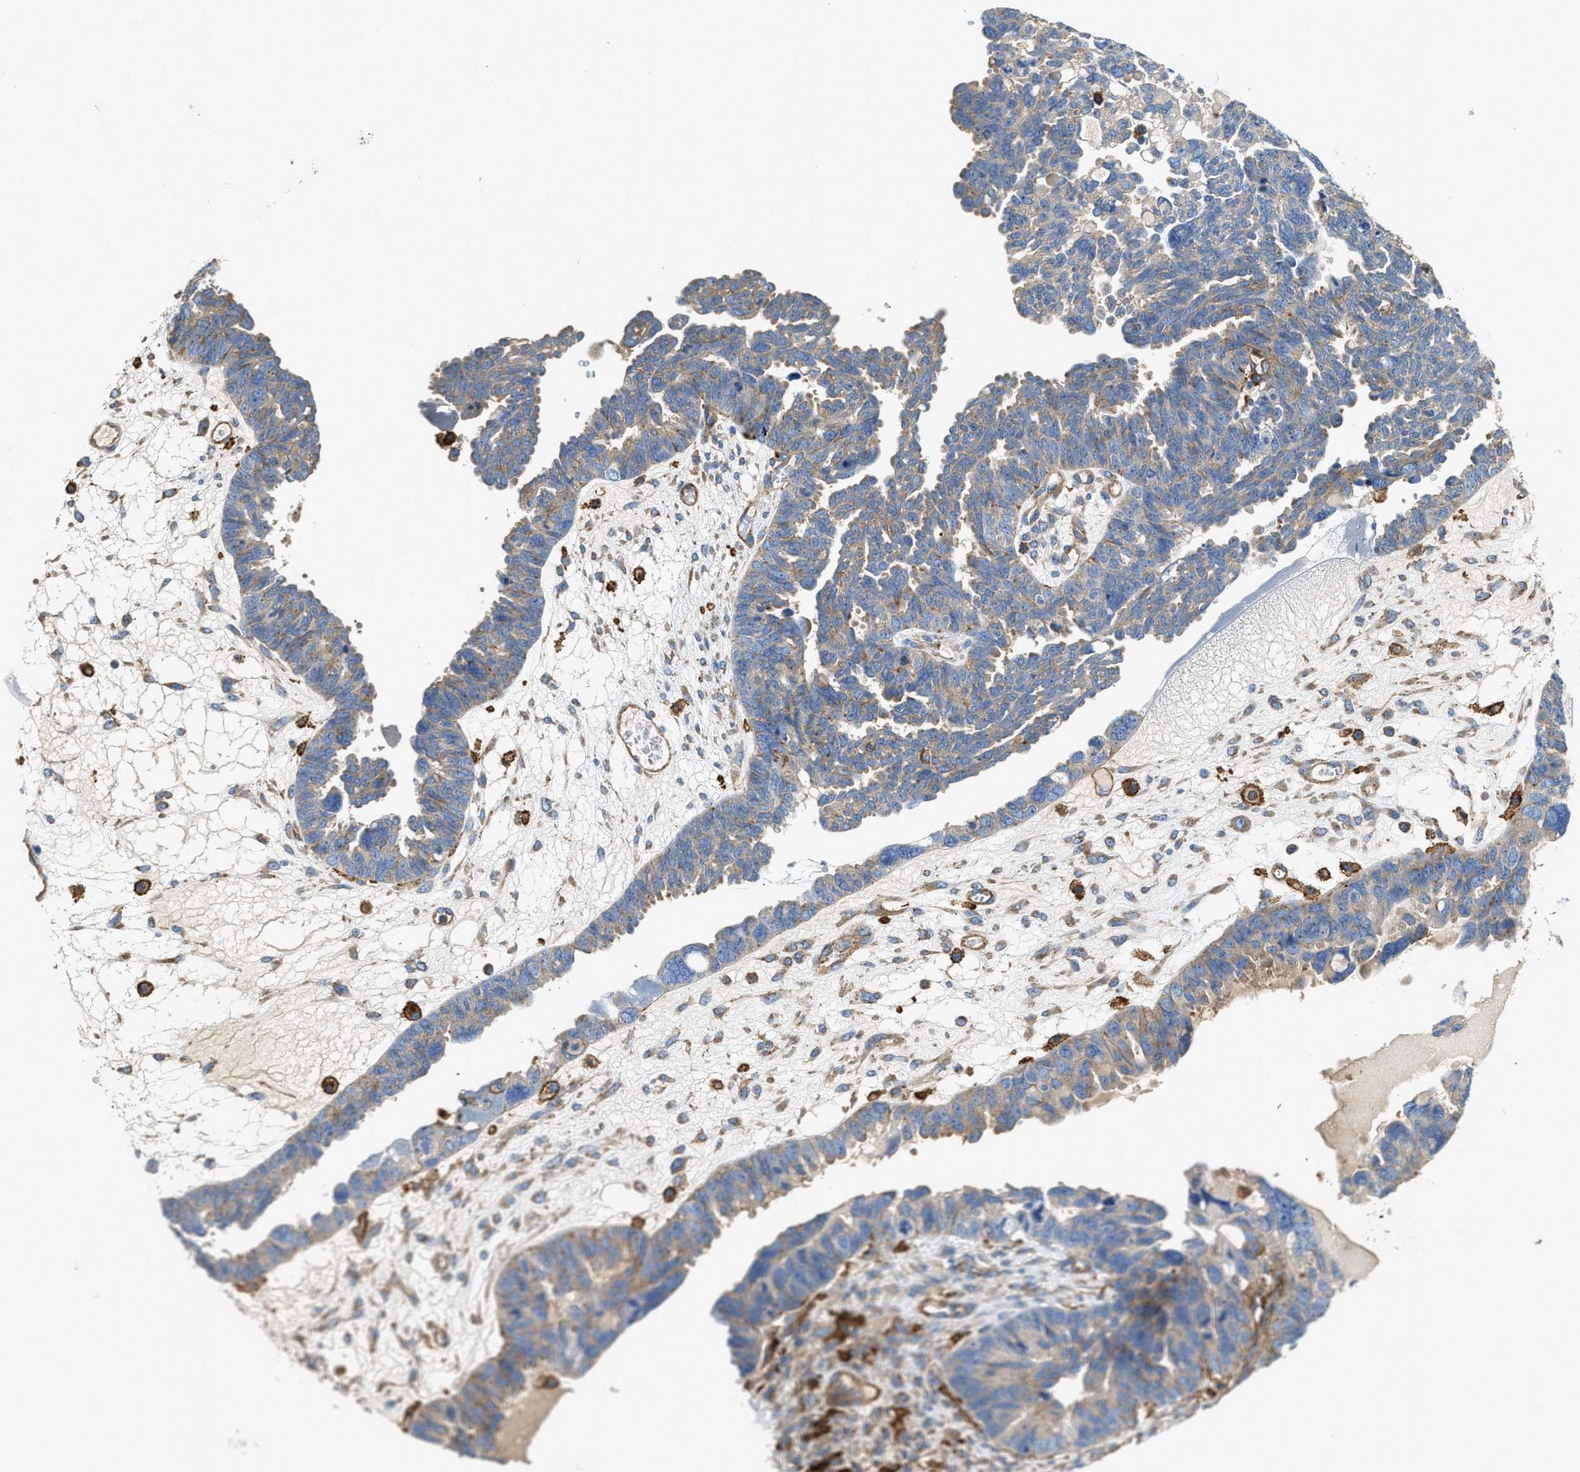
{"staining": {"intensity": "weak", "quantity": "<25%", "location": "cytoplasmic/membranous"}, "tissue": "ovarian cancer", "cell_type": "Tumor cells", "image_type": "cancer", "snomed": [{"axis": "morphology", "description": "Cystadenocarcinoma, serous, NOS"}, {"axis": "topography", "description": "Ovary"}], "caption": "Ovarian cancer (serous cystadenocarcinoma) was stained to show a protein in brown. There is no significant expression in tumor cells.", "gene": "NSUN7", "patient": {"sex": "female", "age": 79}}